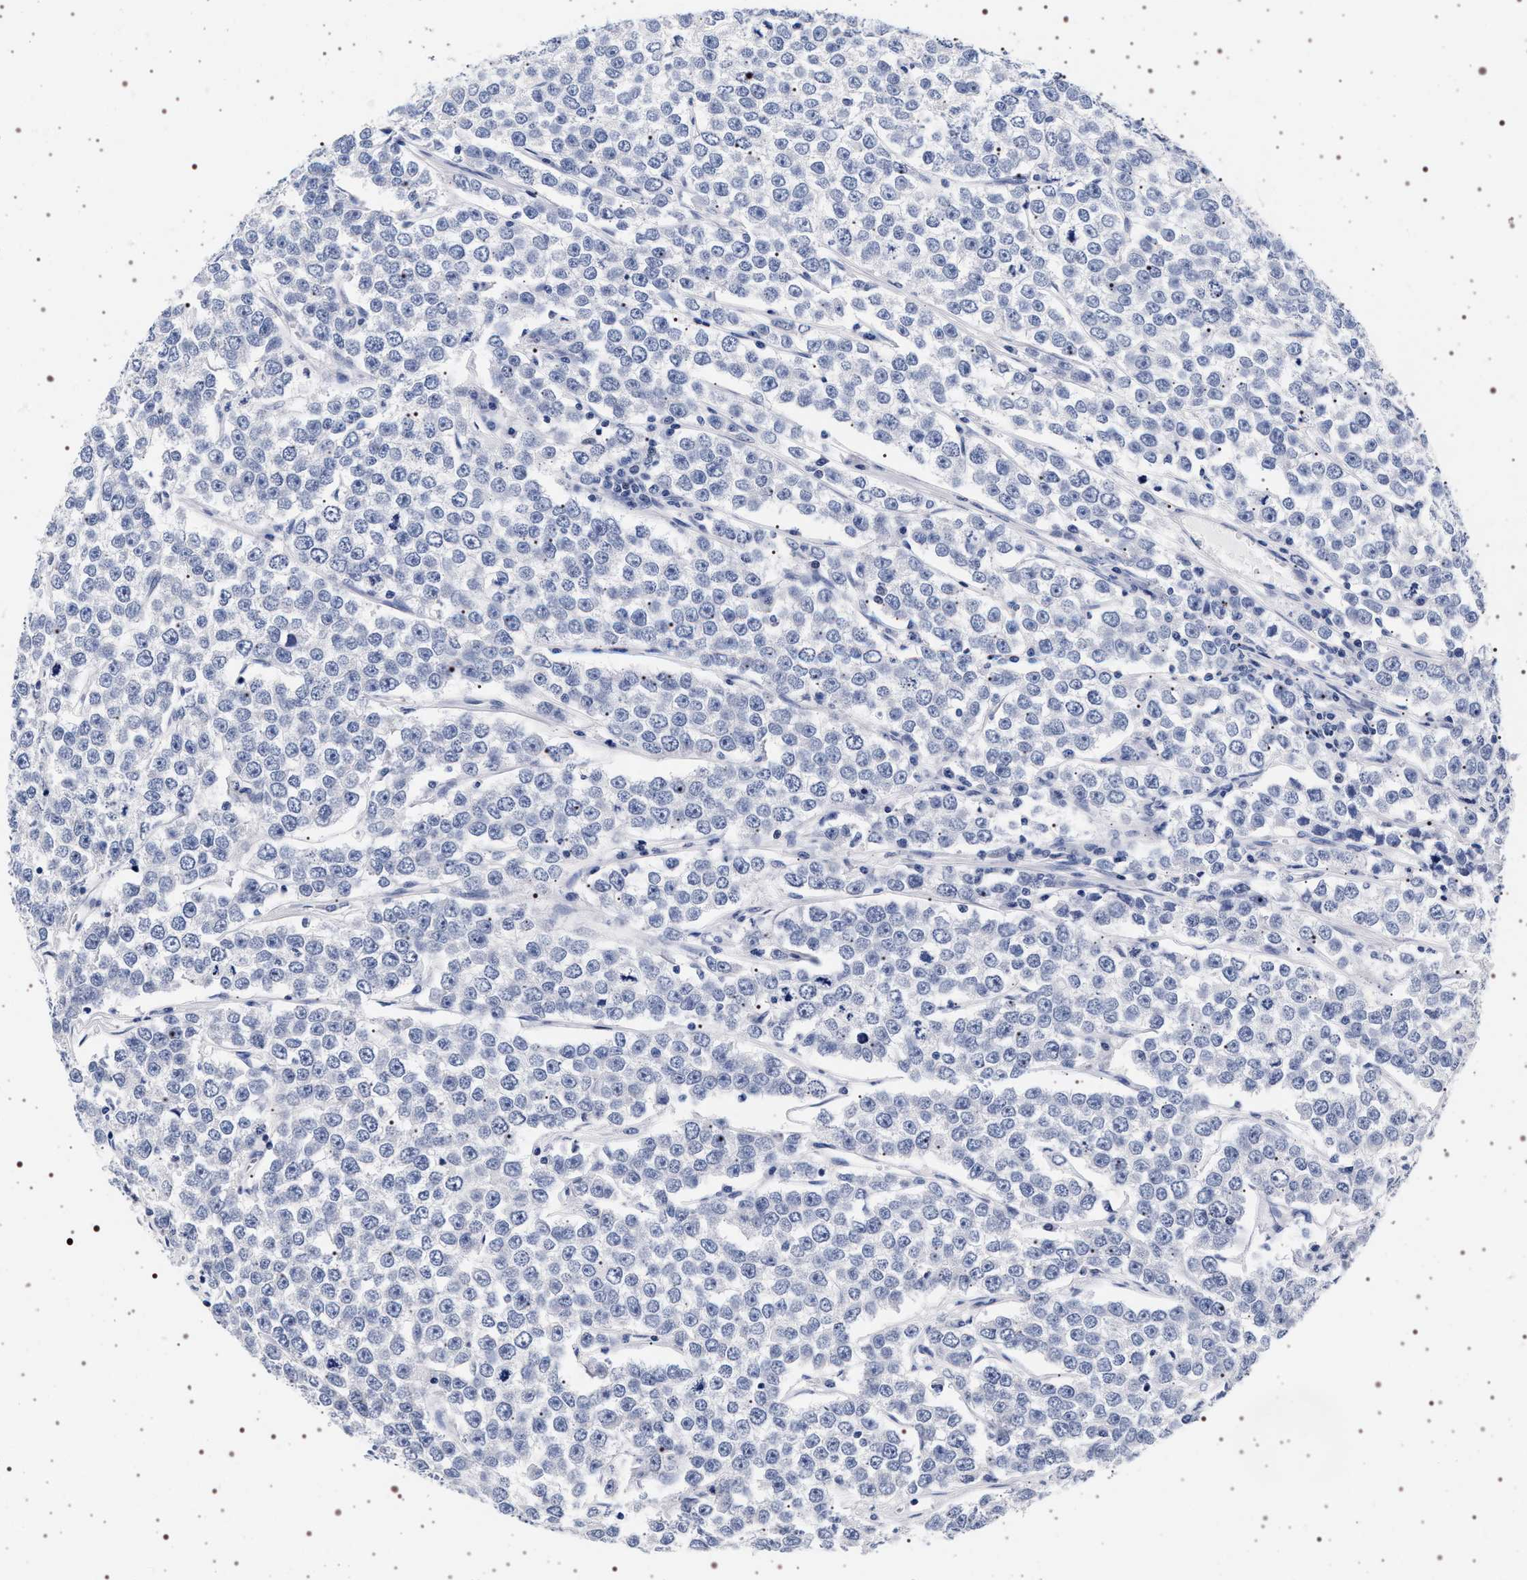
{"staining": {"intensity": "negative", "quantity": "none", "location": "none"}, "tissue": "testis cancer", "cell_type": "Tumor cells", "image_type": "cancer", "snomed": [{"axis": "morphology", "description": "Seminoma, NOS"}, {"axis": "morphology", "description": "Carcinoma, Embryonal, NOS"}, {"axis": "topography", "description": "Testis"}], "caption": "Immunohistochemistry (IHC) histopathology image of neoplastic tissue: human testis seminoma stained with DAB (3,3'-diaminobenzidine) exhibits no significant protein expression in tumor cells. Nuclei are stained in blue.", "gene": "SYN1", "patient": {"sex": "male", "age": 52}}